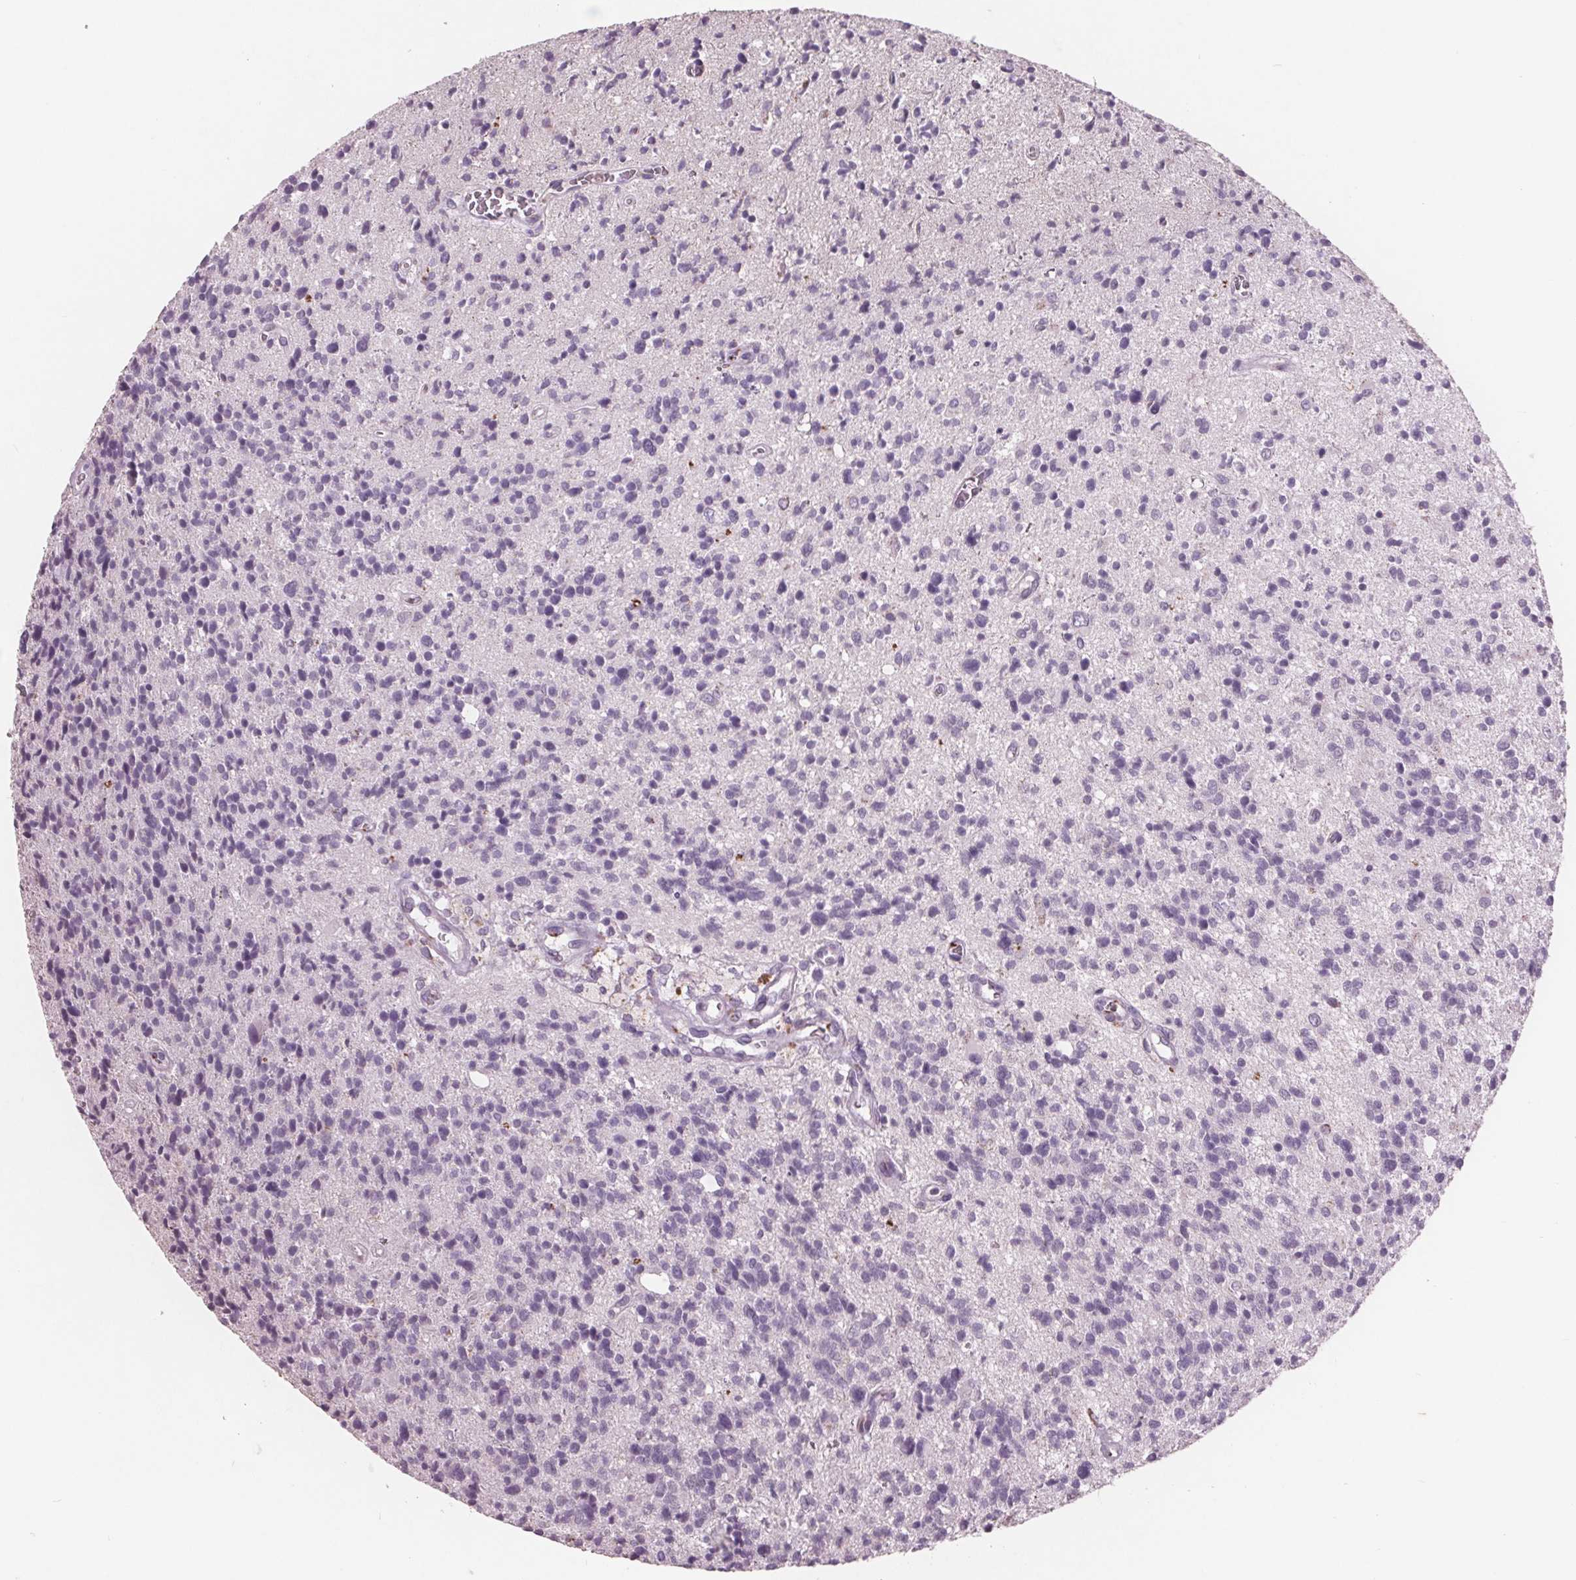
{"staining": {"intensity": "negative", "quantity": "none", "location": "none"}, "tissue": "glioma", "cell_type": "Tumor cells", "image_type": "cancer", "snomed": [{"axis": "morphology", "description": "Glioma, malignant, High grade"}, {"axis": "topography", "description": "Brain"}], "caption": "High power microscopy histopathology image of an immunohistochemistry (IHC) micrograph of glioma, revealing no significant staining in tumor cells. (Stains: DAB (3,3'-diaminobenzidine) immunohistochemistry (IHC) with hematoxylin counter stain, Microscopy: brightfield microscopy at high magnification).", "gene": "PTPN14", "patient": {"sex": "male", "age": 29}}